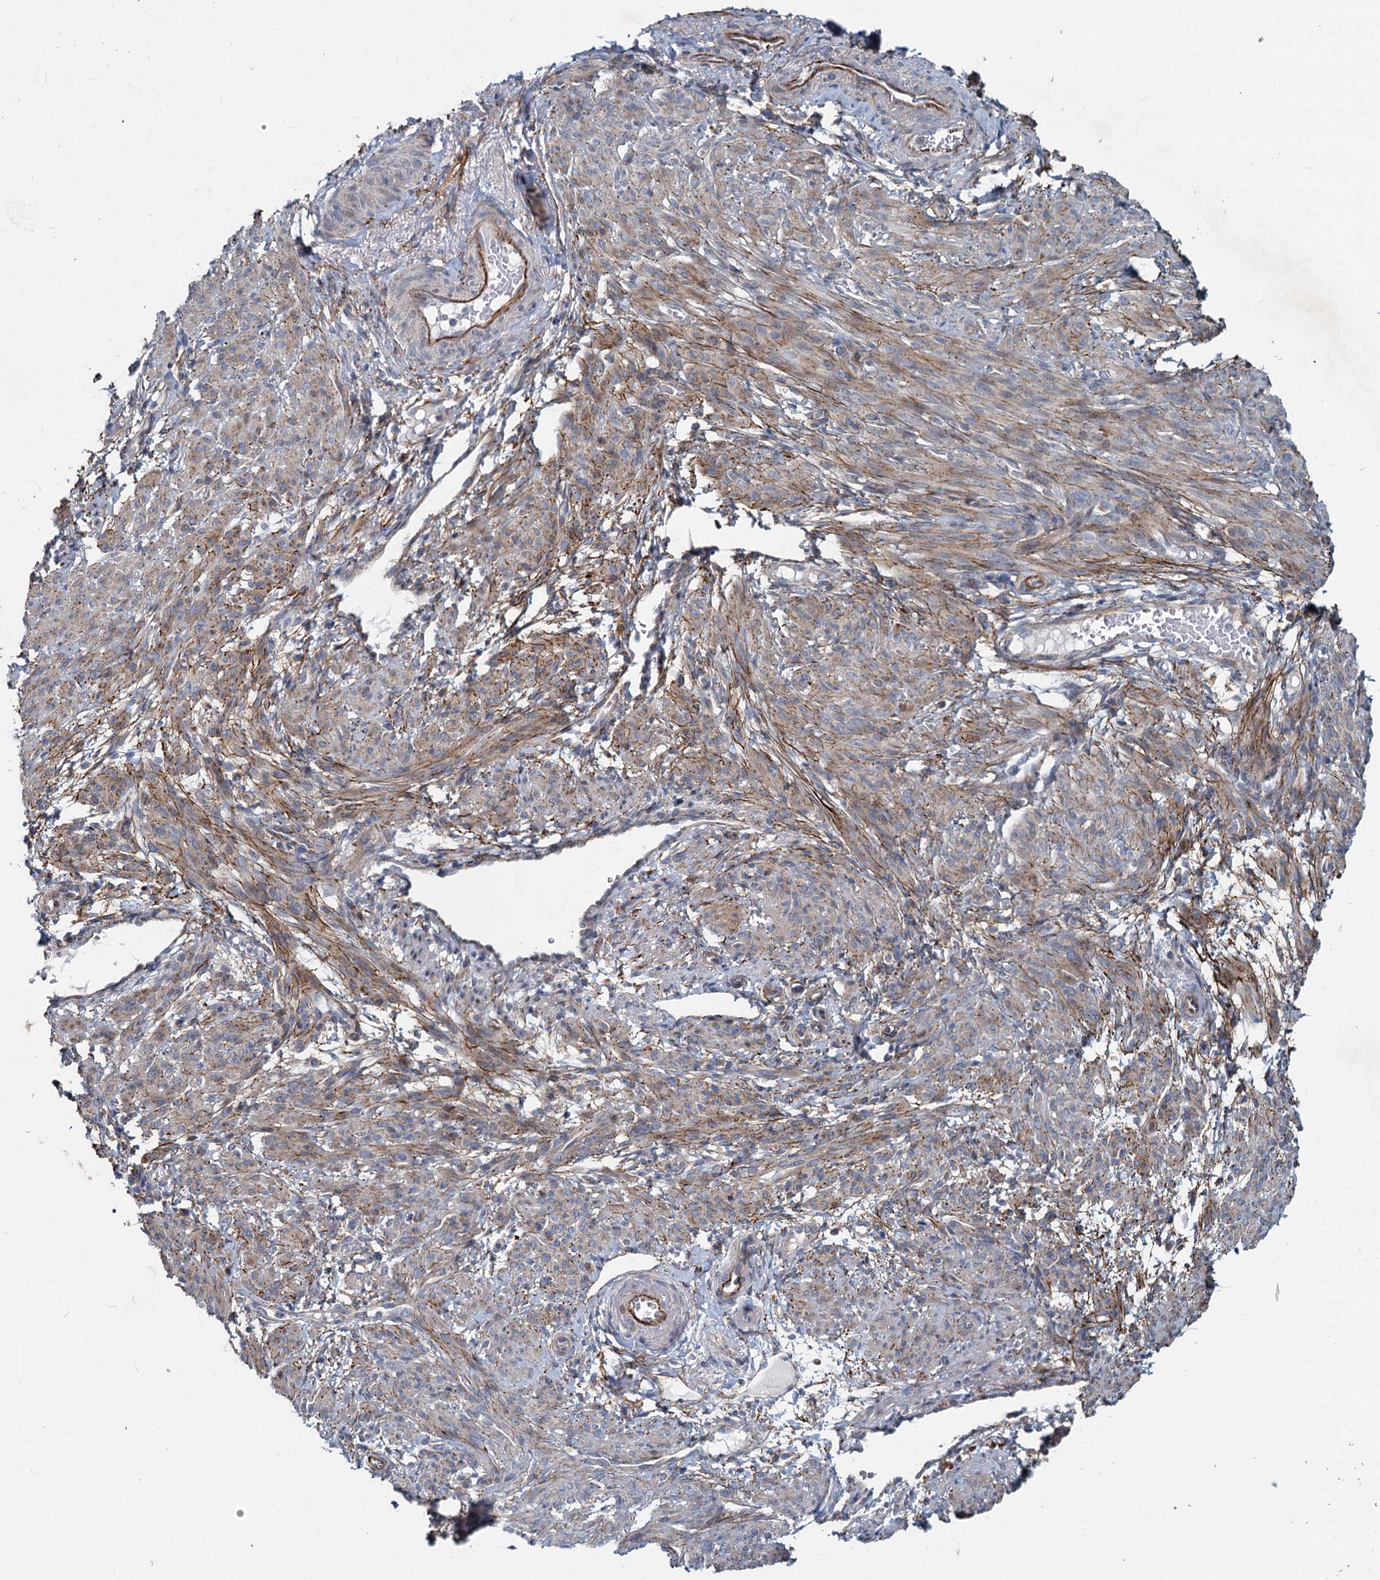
{"staining": {"intensity": "moderate", "quantity": "25%-75%", "location": "cytoplasmic/membranous"}, "tissue": "smooth muscle", "cell_type": "Smooth muscle cells", "image_type": "normal", "snomed": [{"axis": "morphology", "description": "Normal tissue, NOS"}, {"axis": "topography", "description": "Smooth muscle"}], "caption": "Protein expression analysis of normal human smooth muscle reveals moderate cytoplasmic/membranous expression in approximately 25%-75% of smooth muscle cells. Immunohistochemistry stains the protein of interest in brown and the nuclei are stained blue.", "gene": "ADCY2", "patient": {"sex": "female", "age": 39}}